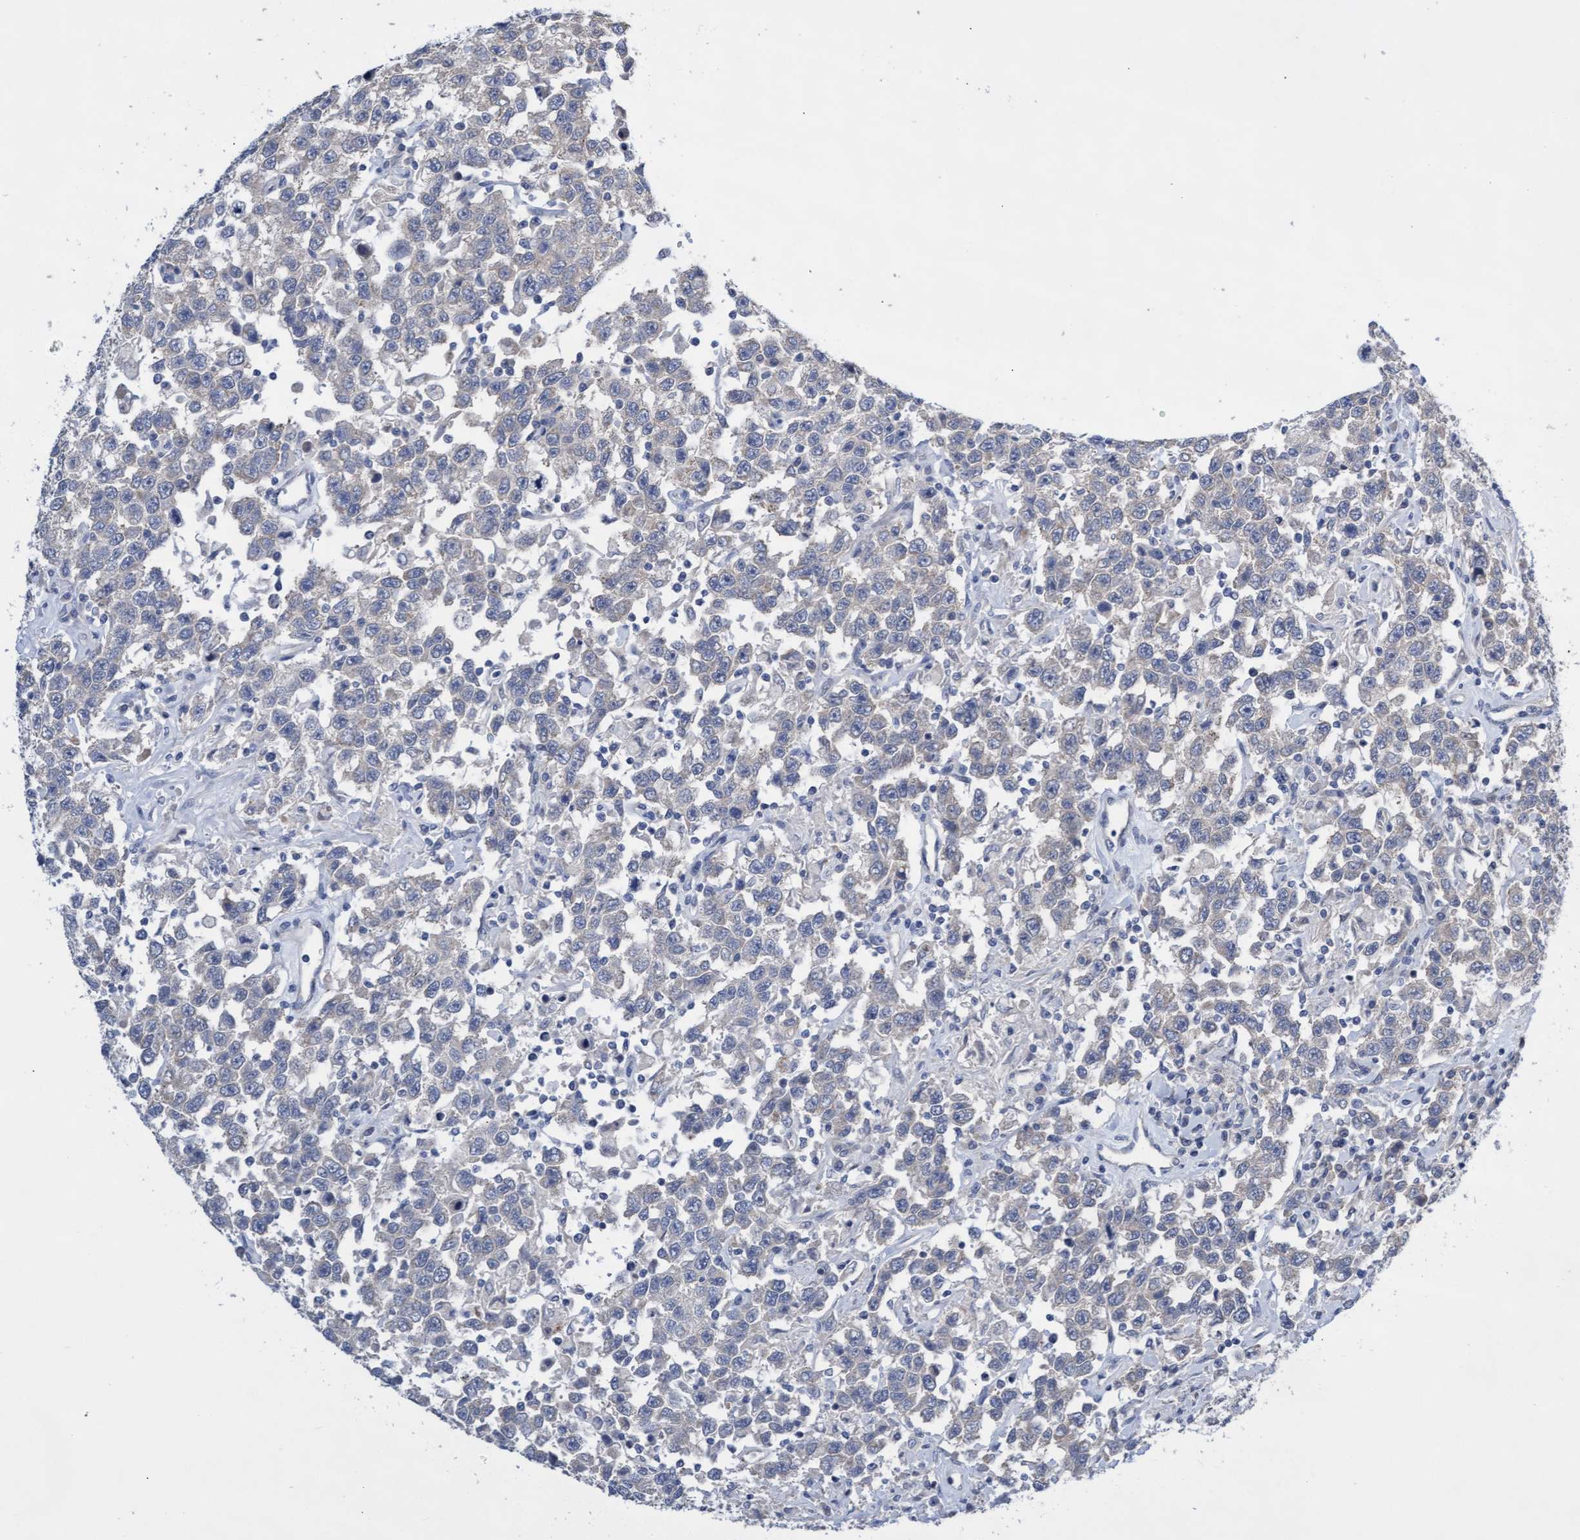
{"staining": {"intensity": "negative", "quantity": "none", "location": "none"}, "tissue": "testis cancer", "cell_type": "Tumor cells", "image_type": "cancer", "snomed": [{"axis": "morphology", "description": "Seminoma, NOS"}, {"axis": "topography", "description": "Testis"}], "caption": "This is an IHC micrograph of testis cancer. There is no staining in tumor cells.", "gene": "ABCF2", "patient": {"sex": "male", "age": 41}}